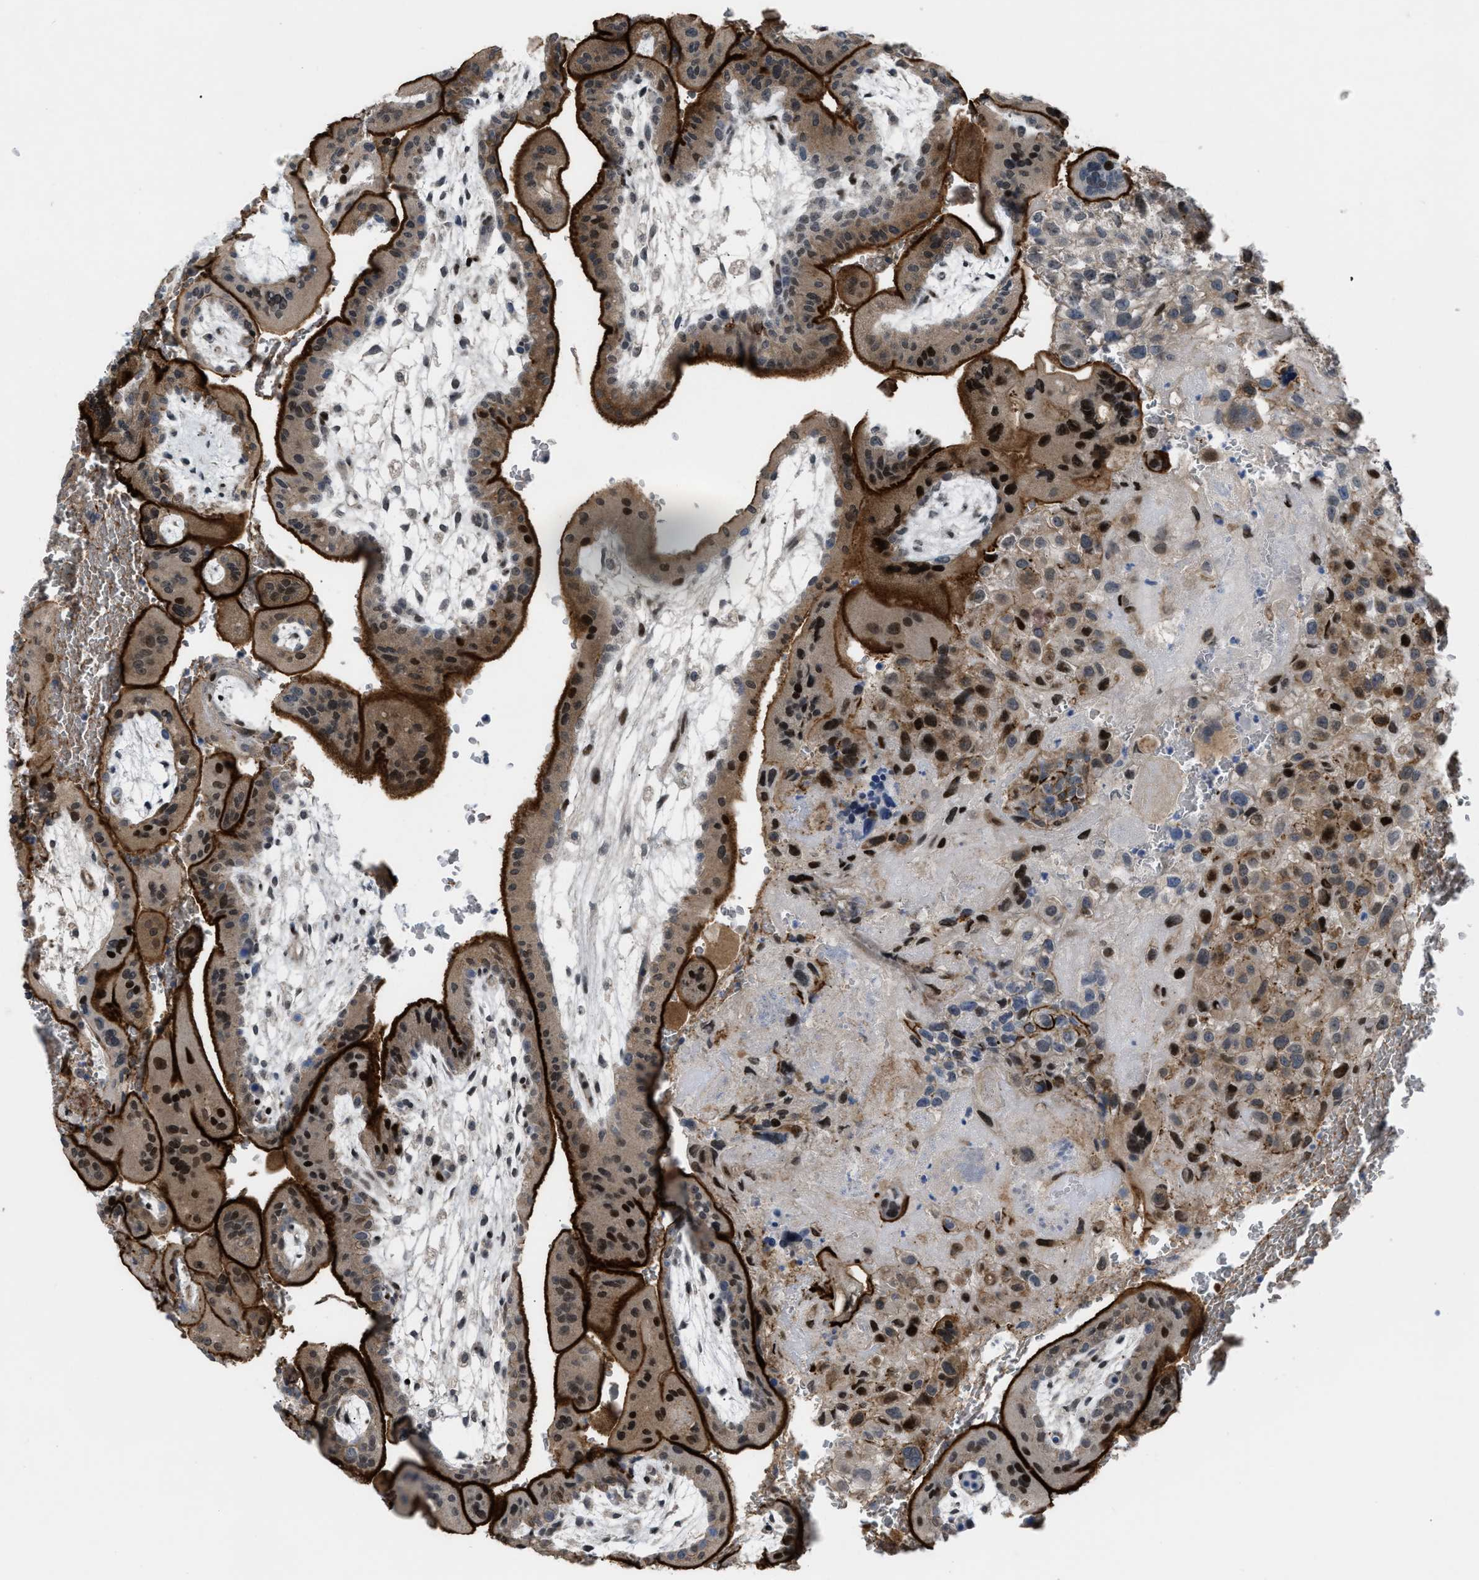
{"staining": {"intensity": "moderate", "quantity": "25%-75%", "location": "cytoplasmic/membranous,nuclear"}, "tissue": "placenta", "cell_type": "Decidual cells", "image_type": "normal", "snomed": [{"axis": "morphology", "description": "Normal tissue, NOS"}, {"axis": "topography", "description": "Placenta"}], "caption": "Immunohistochemistry (IHC) micrograph of unremarkable placenta: placenta stained using IHC shows medium levels of moderate protein expression localized specifically in the cytoplasmic/membranous,nuclear of decidual cells, appearing as a cytoplasmic/membranous,nuclear brown color.", "gene": "SETDB1", "patient": {"sex": "female", "age": 35}}